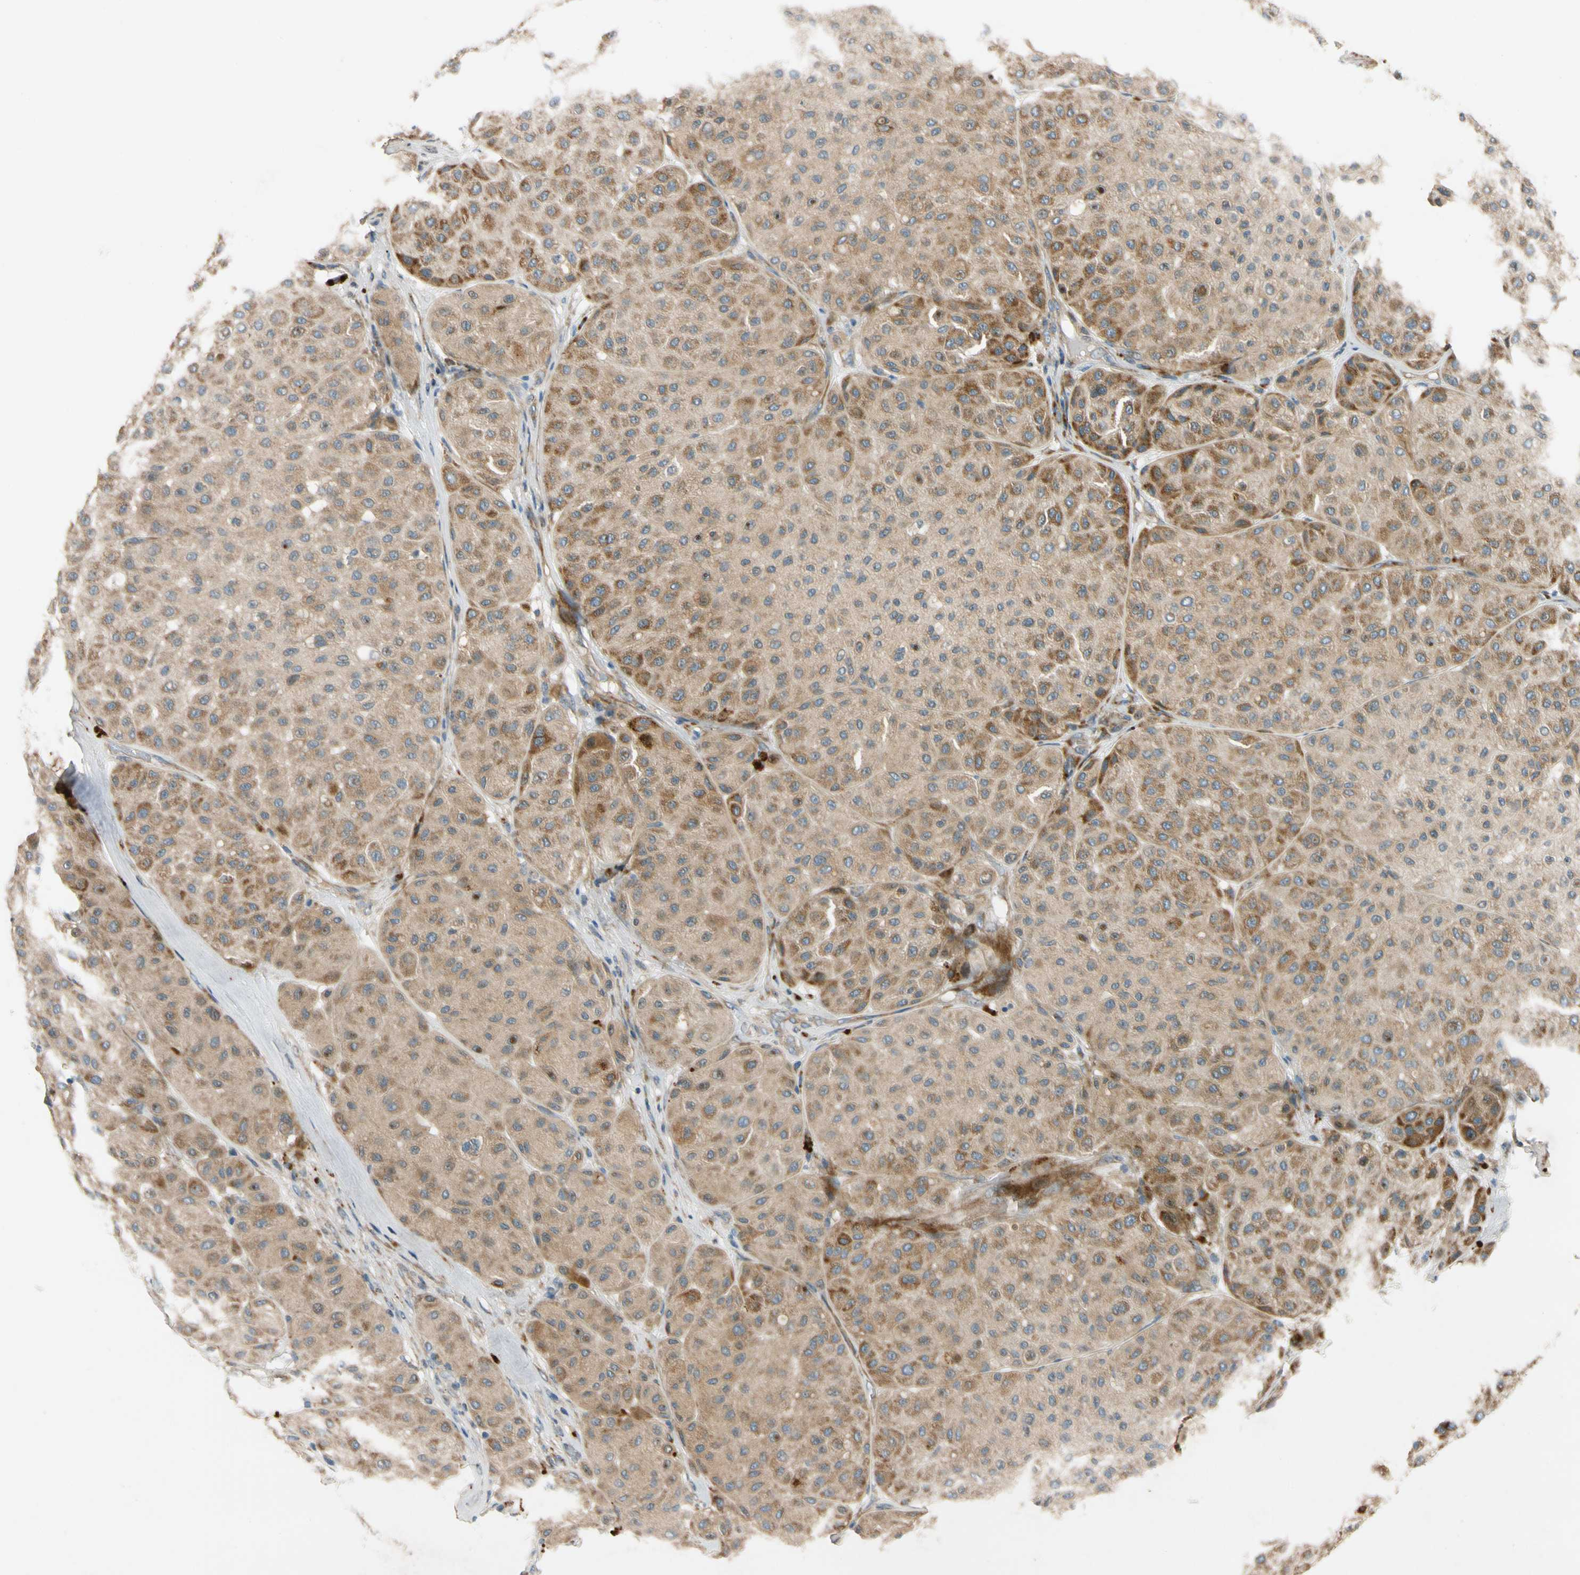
{"staining": {"intensity": "strong", "quantity": ">75%", "location": "cytoplasmic/membranous"}, "tissue": "melanoma", "cell_type": "Tumor cells", "image_type": "cancer", "snomed": [{"axis": "morphology", "description": "Normal tissue, NOS"}, {"axis": "morphology", "description": "Malignant melanoma, Metastatic site"}, {"axis": "topography", "description": "Skin"}], "caption": "This micrograph exhibits immunohistochemistry (IHC) staining of human melanoma, with high strong cytoplasmic/membranous expression in about >75% of tumor cells.", "gene": "MST1R", "patient": {"sex": "male", "age": 41}}